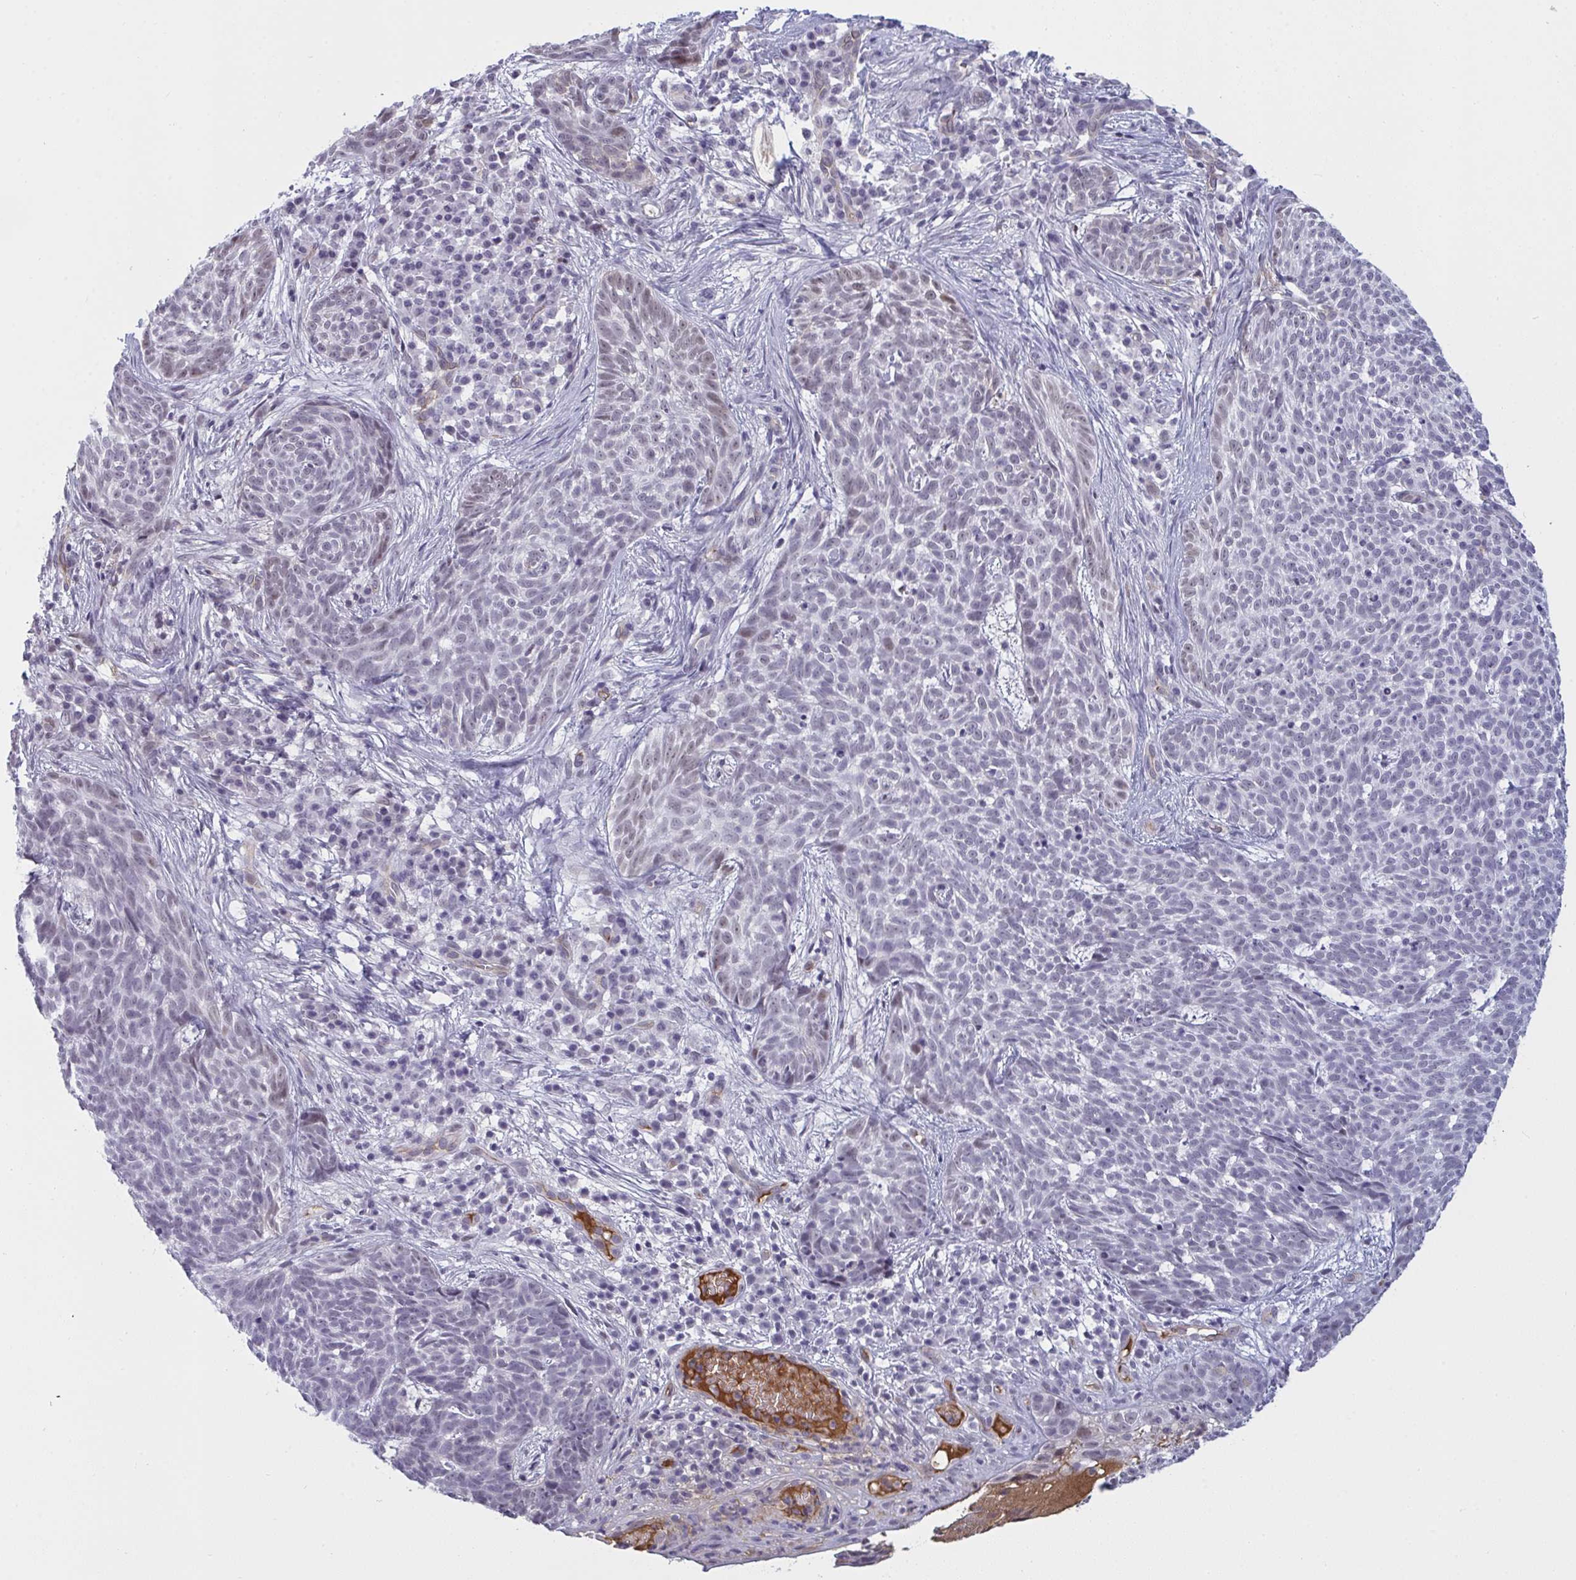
{"staining": {"intensity": "weak", "quantity": "<25%", "location": "nuclear"}, "tissue": "skin cancer", "cell_type": "Tumor cells", "image_type": "cancer", "snomed": [{"axis": "morphology", "description": "Basal cell carcinoma"}, {"axis": "topography", "description": "Skin"}], "caption": "High magnification brightfield microscopy of basal cell carcinoma (skin) stained with DAB (3,3'-diaminobenzidine) (brown) and counterstained with hematoxylin (blue): tumor cells show no significant staining.", "gene": "DSCAML1", "patient": {"sex": "female", "age": 93}}